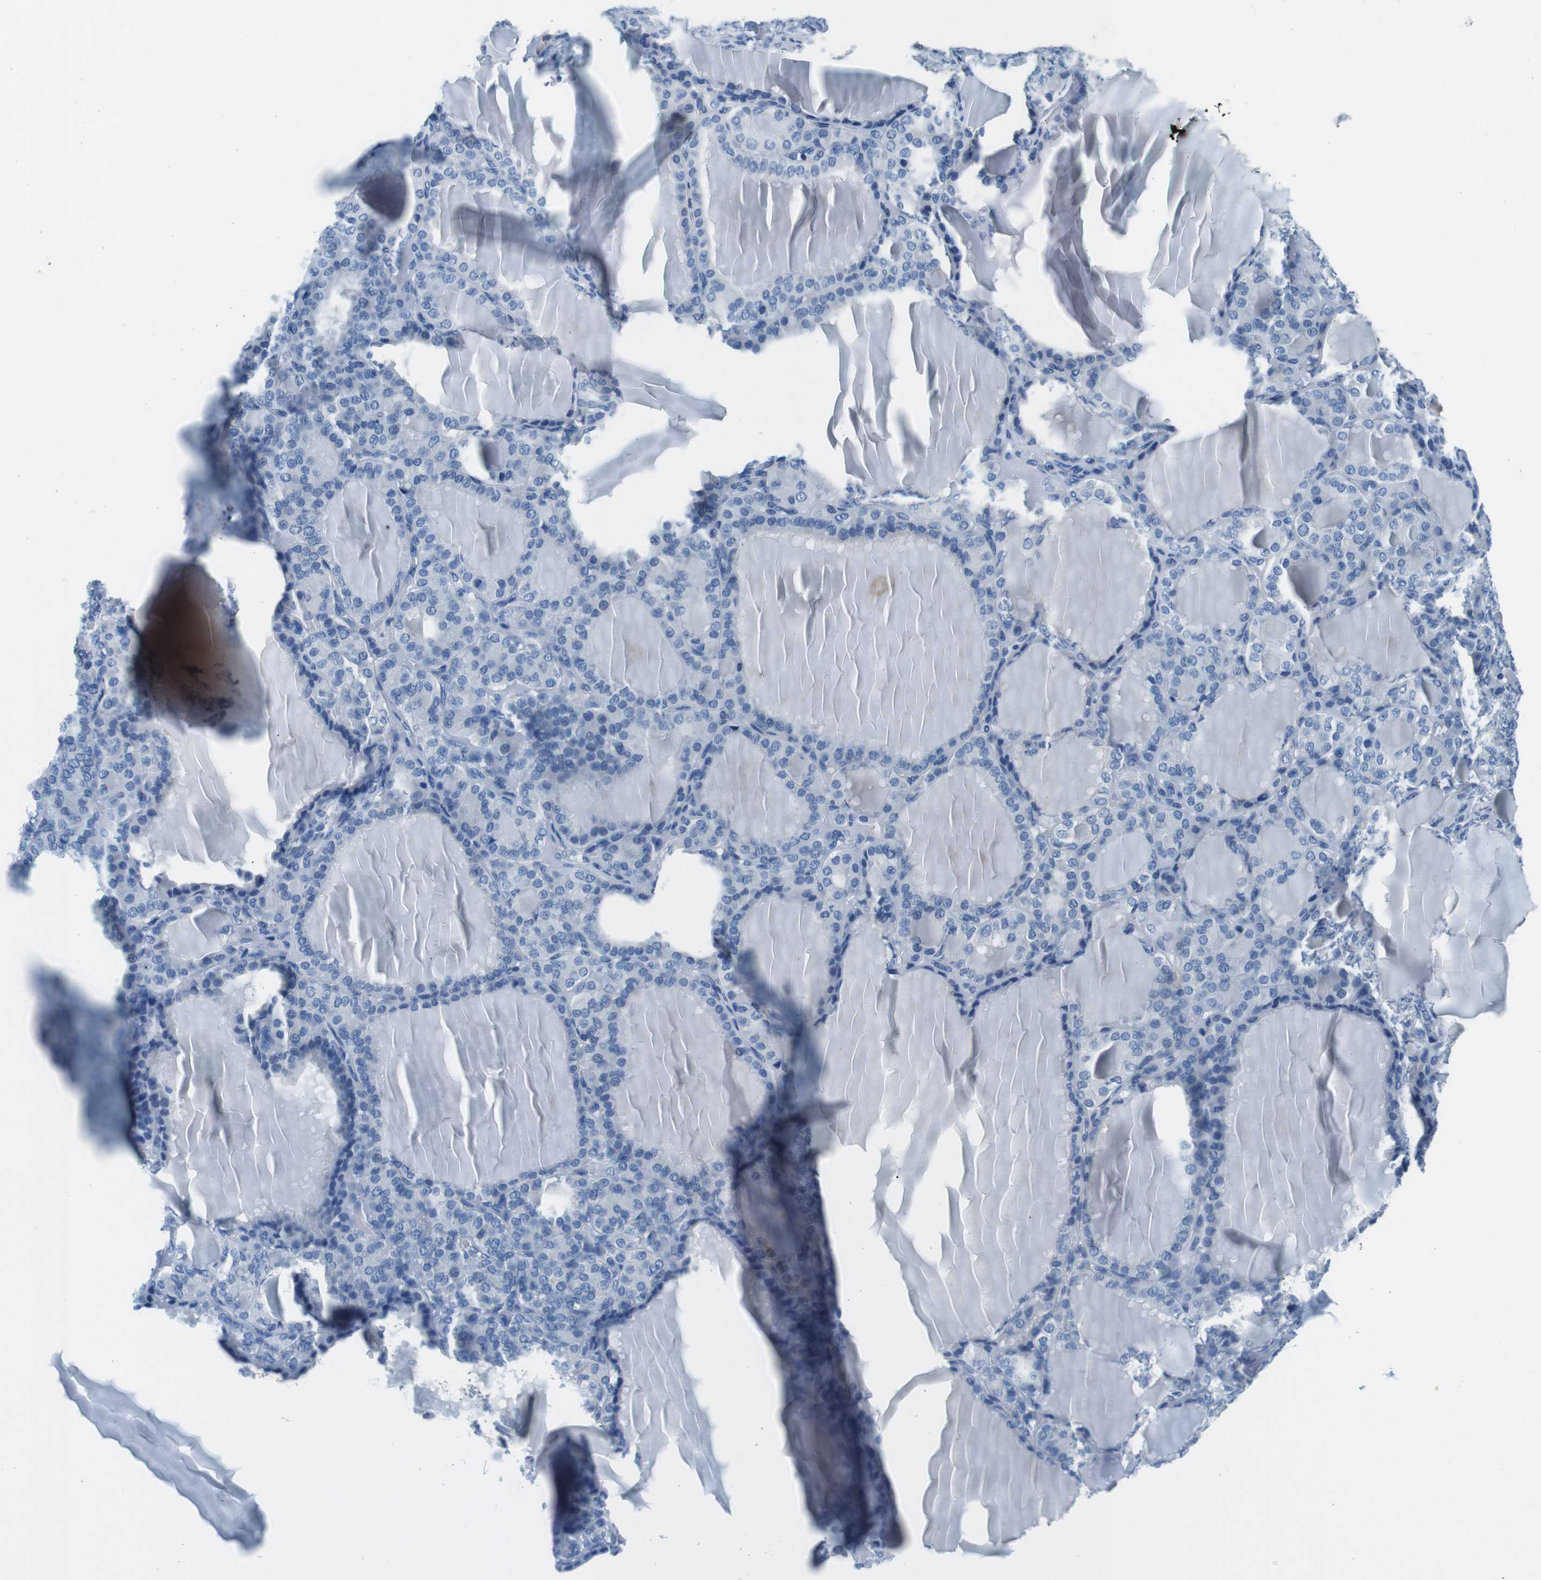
{"staining": {"intensity": "negative", "quantity": "none", "location": "none"}, "tissue": "thyroid gland", "cell_type": "Glandular cells", "image_type": "normal", "snomed": [{"axis": "morphology", "description": "Normal tissue, NOS"}, {"axis": "topography", "description": "Thyroid gland"}], "caption": "An immunohistochemistry photomicrograph of unremarkable thyroid gland is shown. There is no staining in glandular cells of thyroid gland. (DAB (3,3'-diaminobenzidine) immunohistochemistry visualized using brightfield microscopy, high magnification).", "gene": "IGHD", "patient": {"sex": "female", "age": 28}}